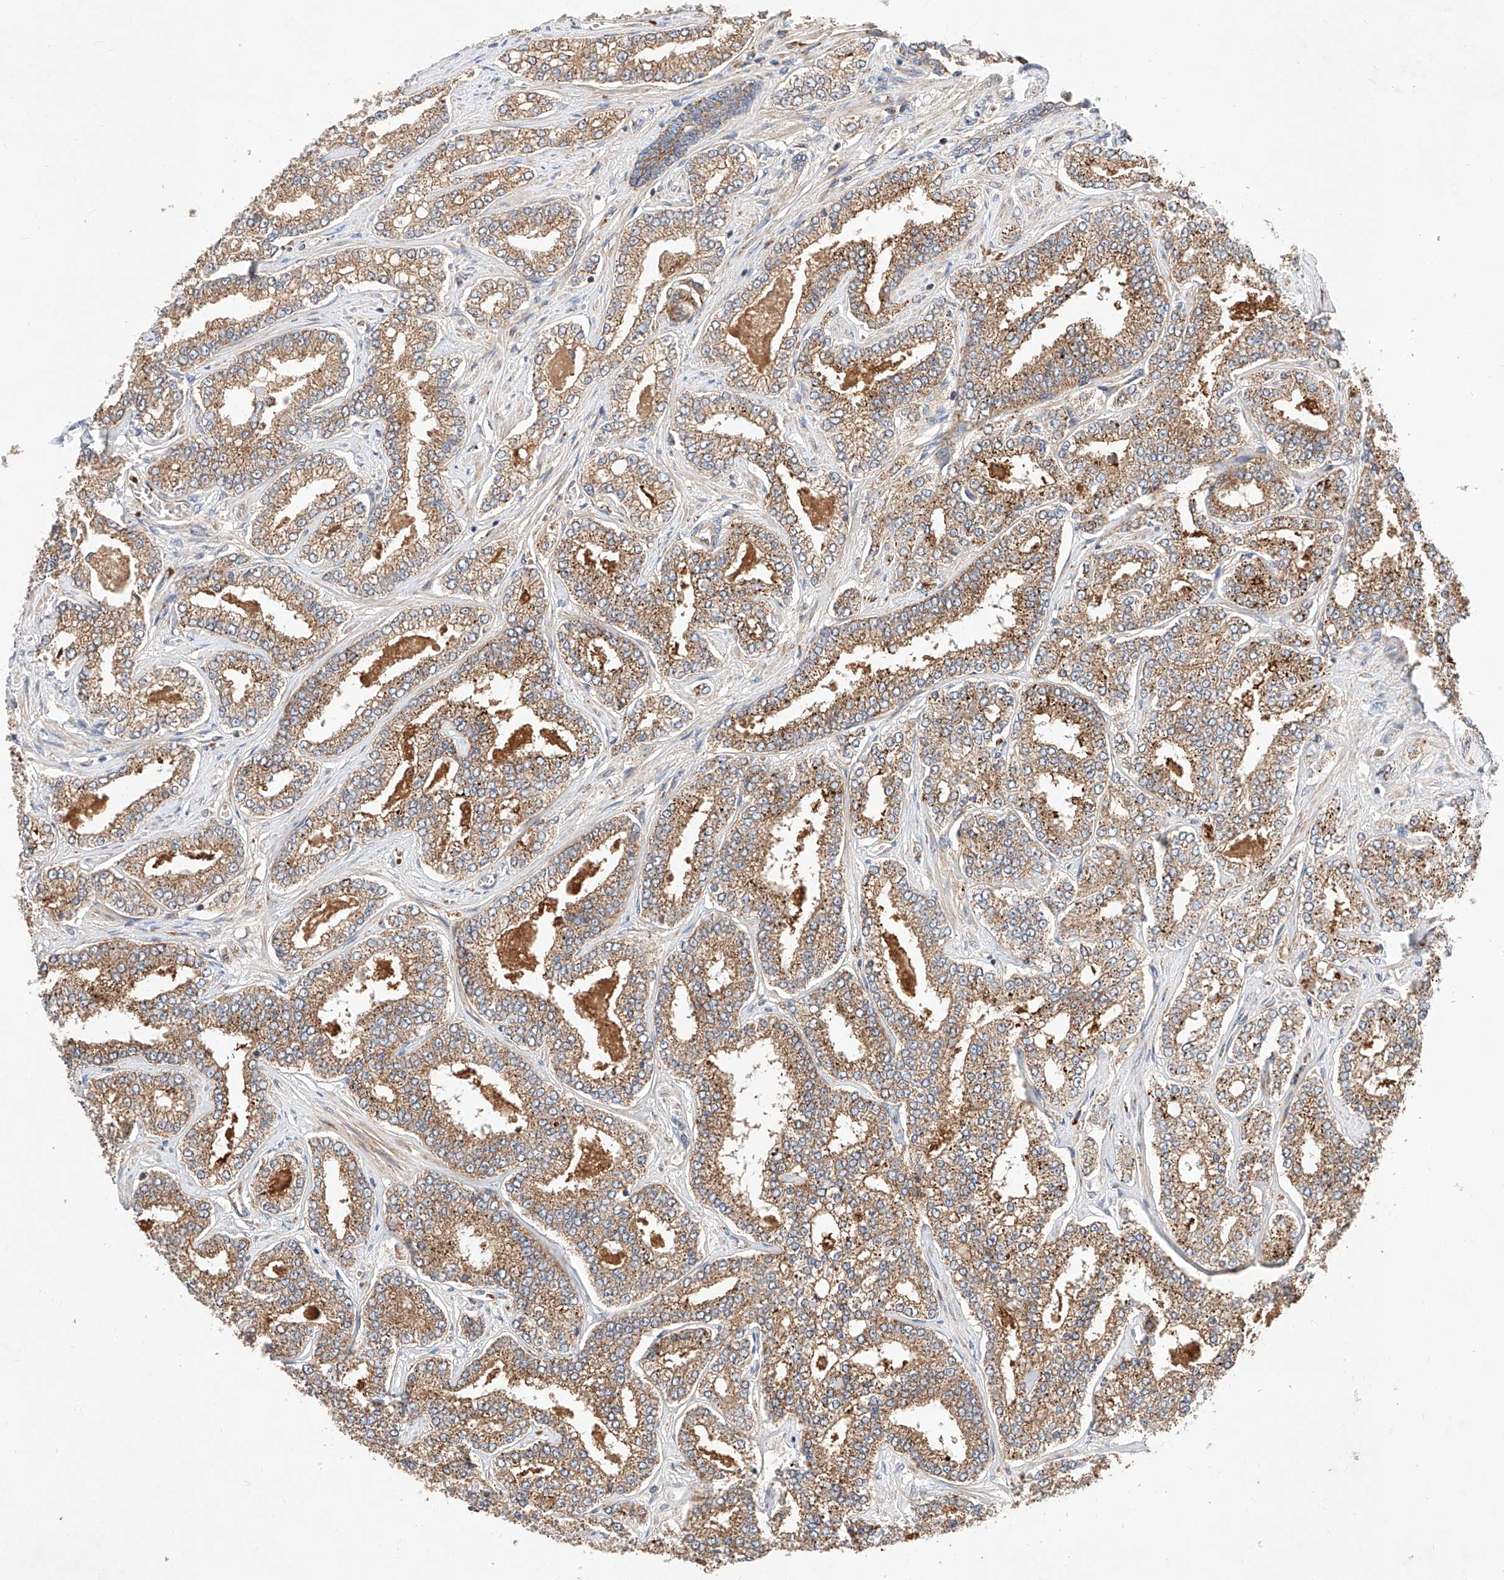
{"staining": {"intensity": "moderate", "quantity": ">75%", "location": "cytoplasmic/membranous"}, "tissue": "prostate cancer", "cell_type": "Tumor cells", "image_type": "cancer", "snomed": [{"axis": "morphology", "description": "Normal tissue, NOS"}, {"axis": "morphology", "description": "Adenocarcinoma, High grade"}, {"axis": "topography", "description": "Prostate"}], "caption": "Approximately >75% of tumor cells in prostate adenocarcinoma (high-grade) show moderate cytoplasmic/membranous protein expression as visualized by brown immunohistochemical staining.", "gene": "NR1D1", "patient": {"sex": "male", "age": 83}}